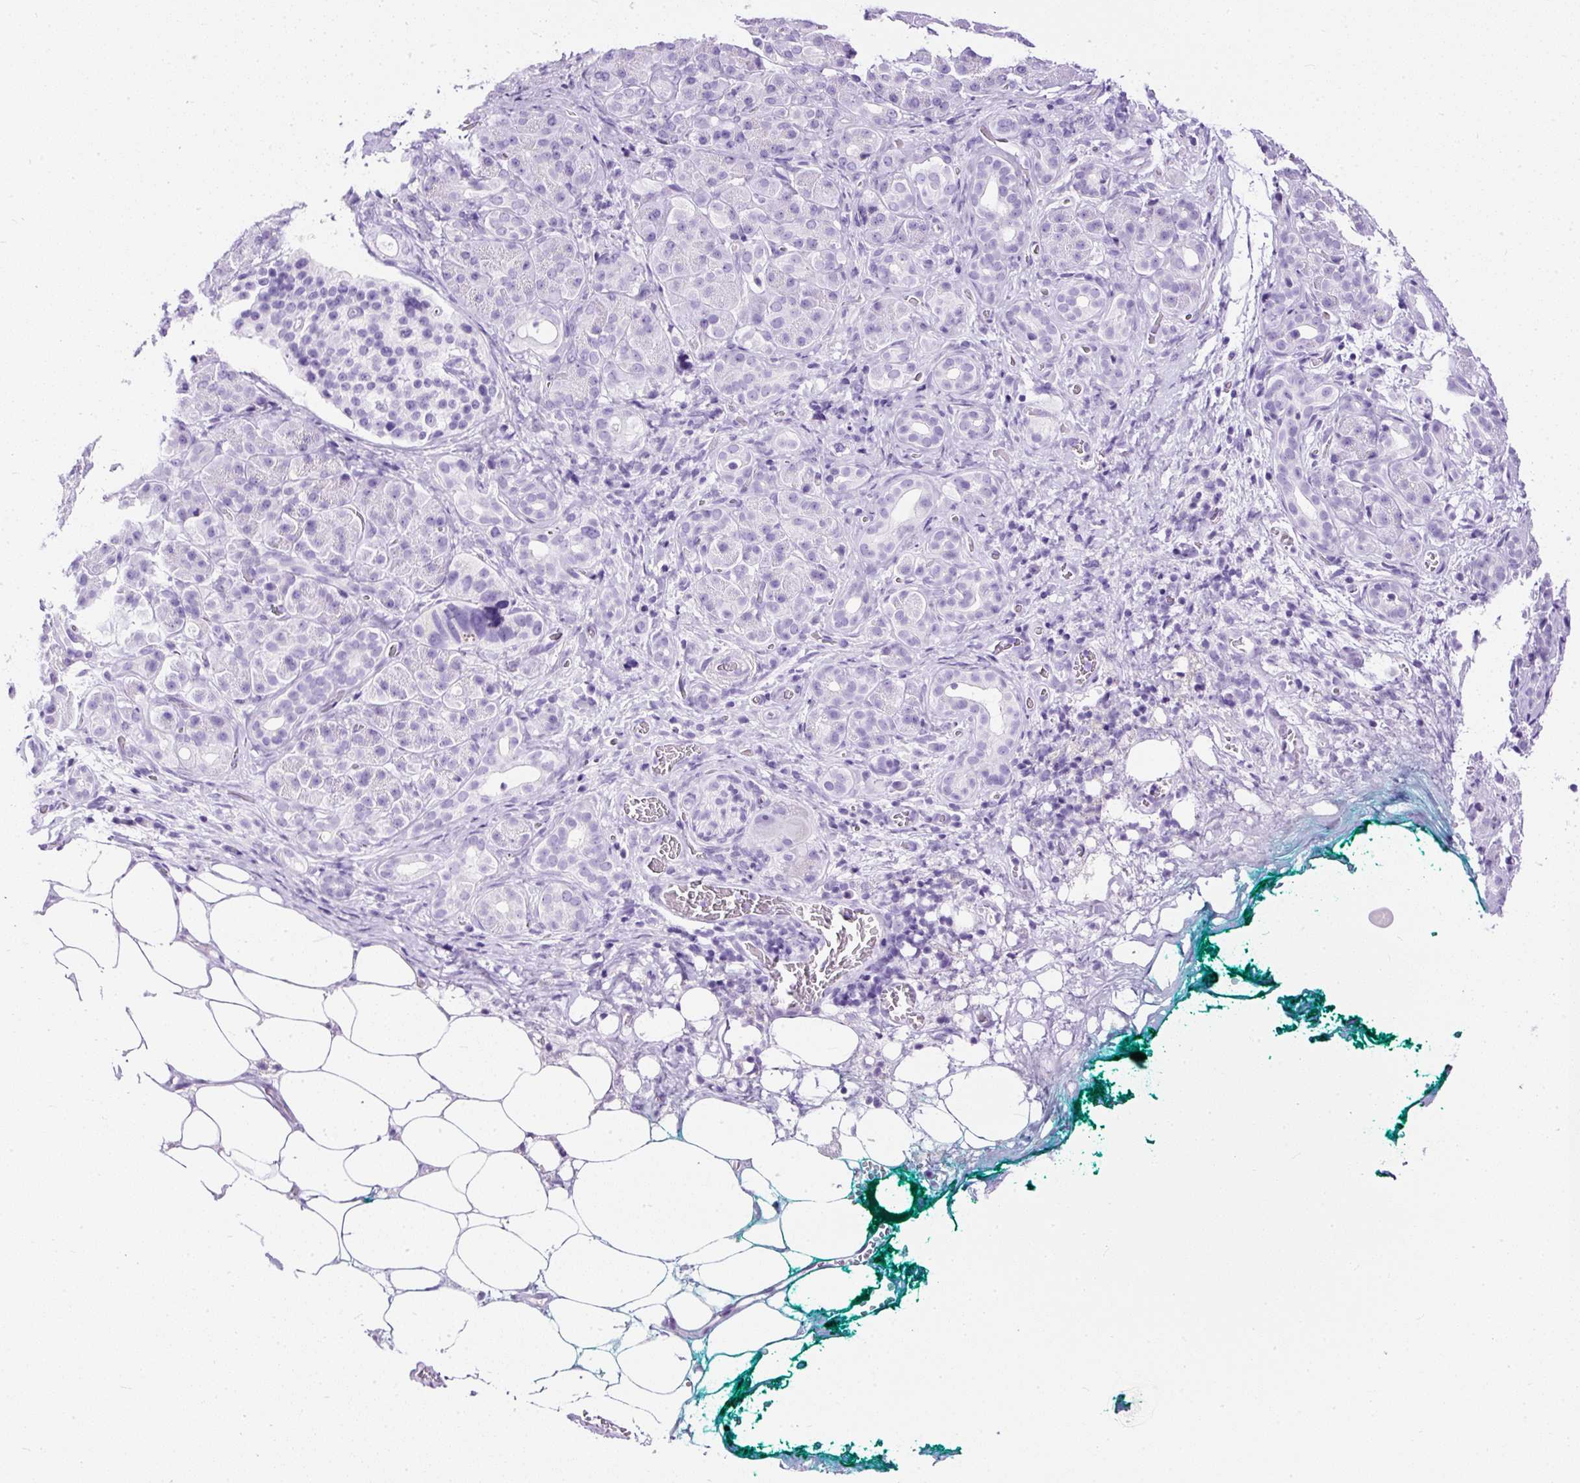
{"staining": {"intensity": "negative", "quantity": "none", "location": "none"}, "tissue": "pancreatic cancer", "cell_type": "Tumor cells", "image_type": "cancer", "snomed": [{"axis": "morphology", "description": "Adenocarcinoma, NOS"}, {"axis": "topography", "description": "Pancreas"}], "caption": "This is an immunohistochemistry (IHC) photomicrograph of pancreatic adenocarcinoma. There is no positivity in tumor cells.", "gene": "NTS", "patient": {"sex": "male", "age": 78}}